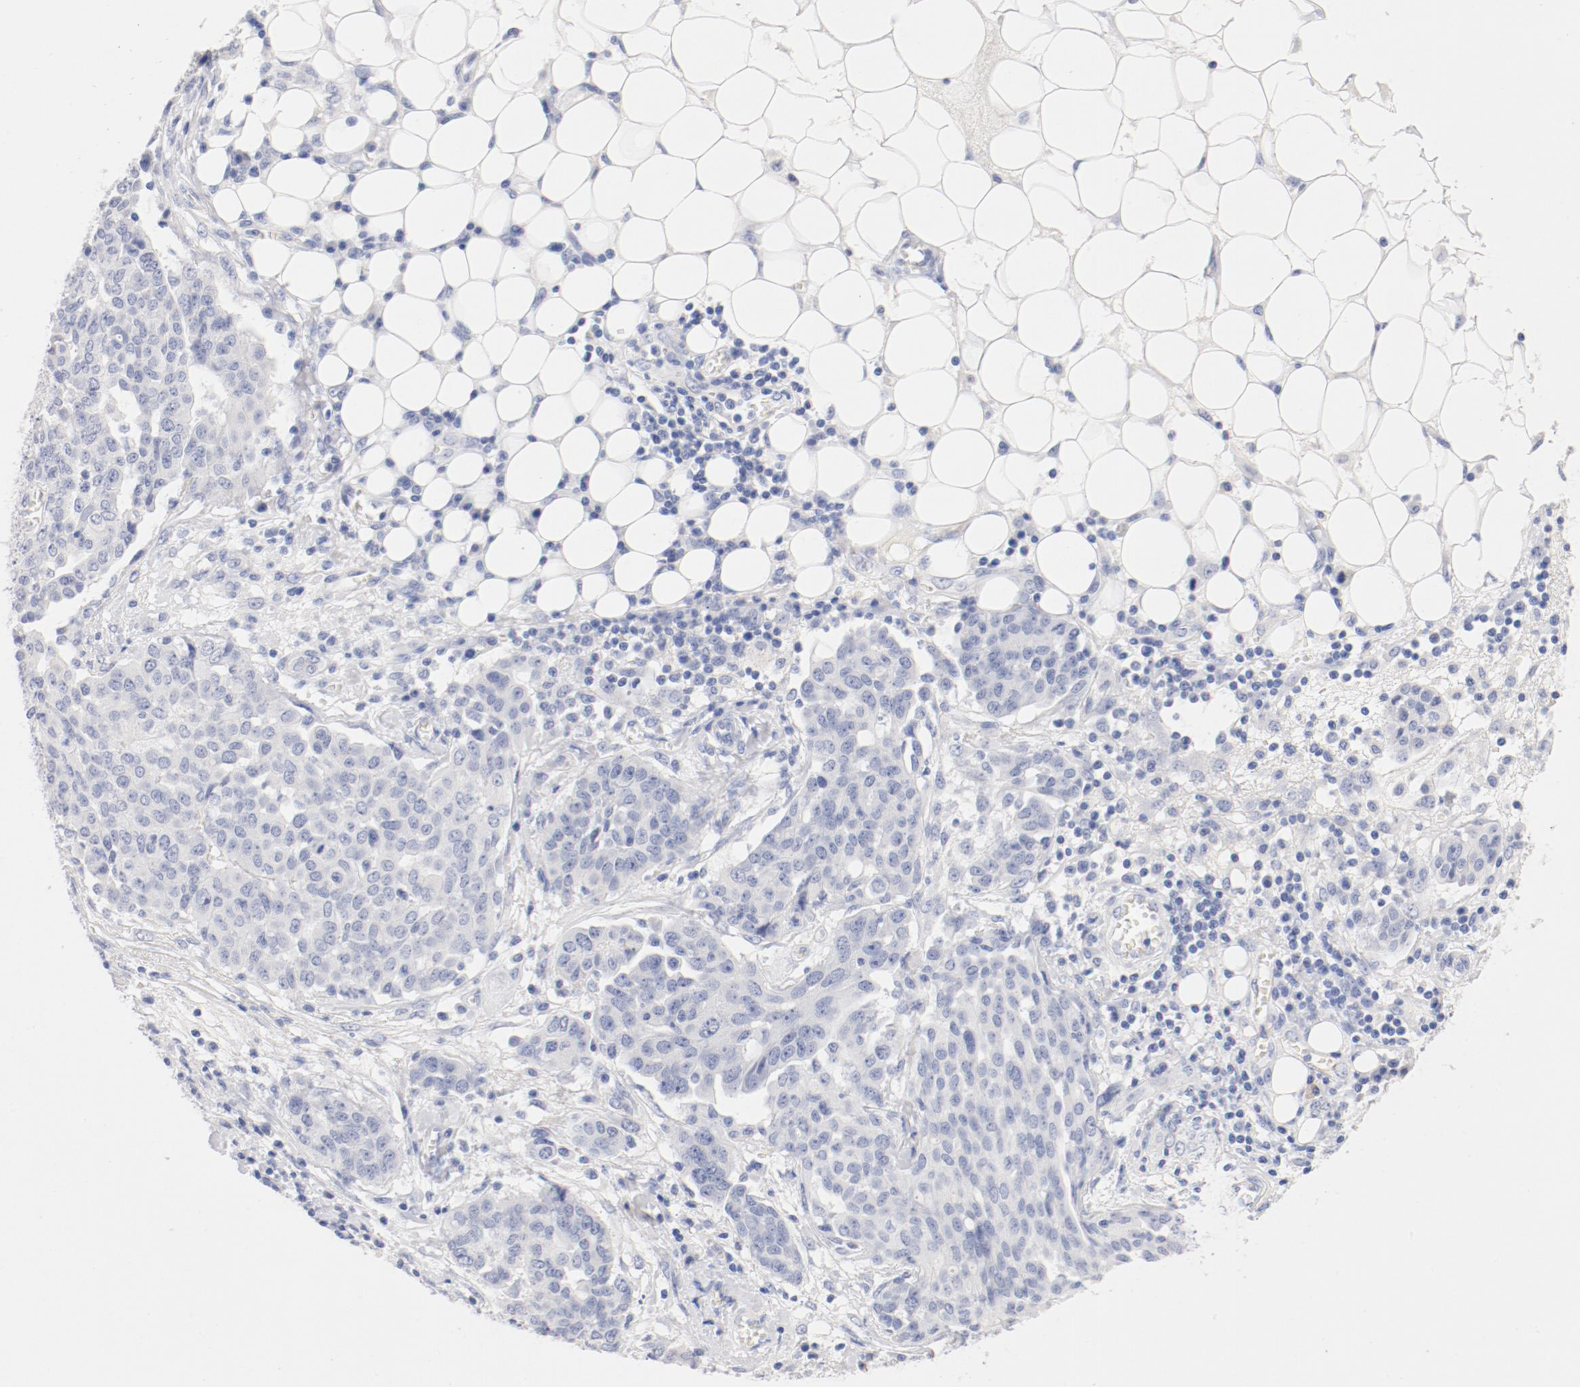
{"staining": {"intensity": "negative", "quantity": "none", "location": "none"}, "tissue": "ovarian cancer", "cell_type": "Tumor cells", "image_type": "cancer", "snomed": [{"axis": "morphology", "description": "Cystadenocarcinoma, serous, NOS"}, {"axis": "topography", "description": "Soft tissue"}, {"axis": "topography", "description": "Ovary"}], "caption": "Immunohistochemistry photomicrograph of ovarian cancer (serous cystadenocarcinoma) stained for a protein (brown), which demonstrates no positivity in tumor cells.", "gene": "HOMER1", "patient": {"sex": "female", "age": 57}}